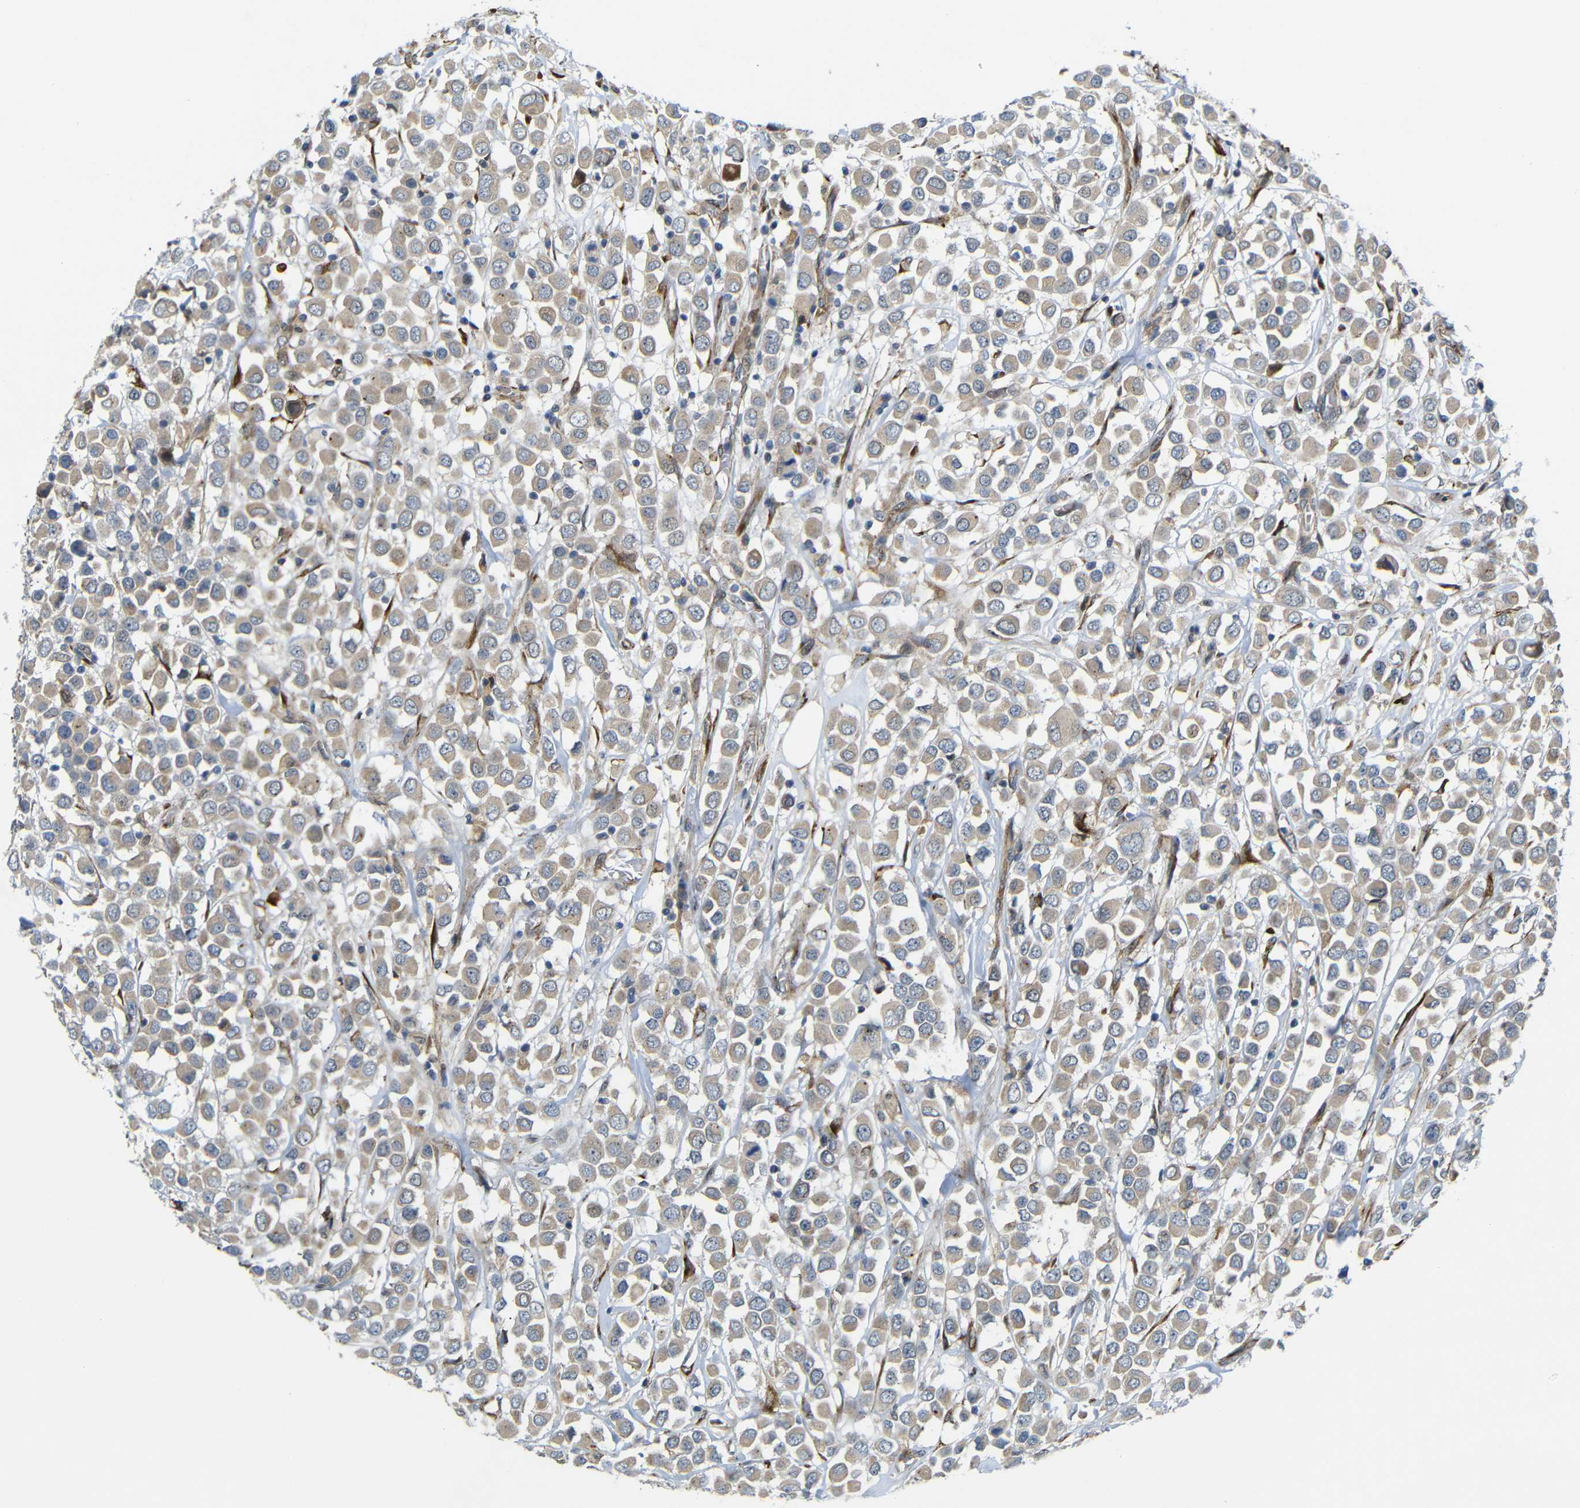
{"staining": {"intensity": "weak", "quantity": ">75%", "location": "cytoplasmic/membranous"}, "tissue": "breast cancer", "cell_type": "Tumor cells", "image_type": "cancer", "snomed": [{"axis": "morphology", "description": "Duct carcinoma"}, {"axis": "topography", "description": "Breast"}], "caption": "Protein expression analysis of breast cancer (intraductal carcinoma) displays weak cytoplasmic/membranous staining in approximately >75% of tumor cells.", "gene": "P3H2", "patient": {"sex": "female", "age": 61}}